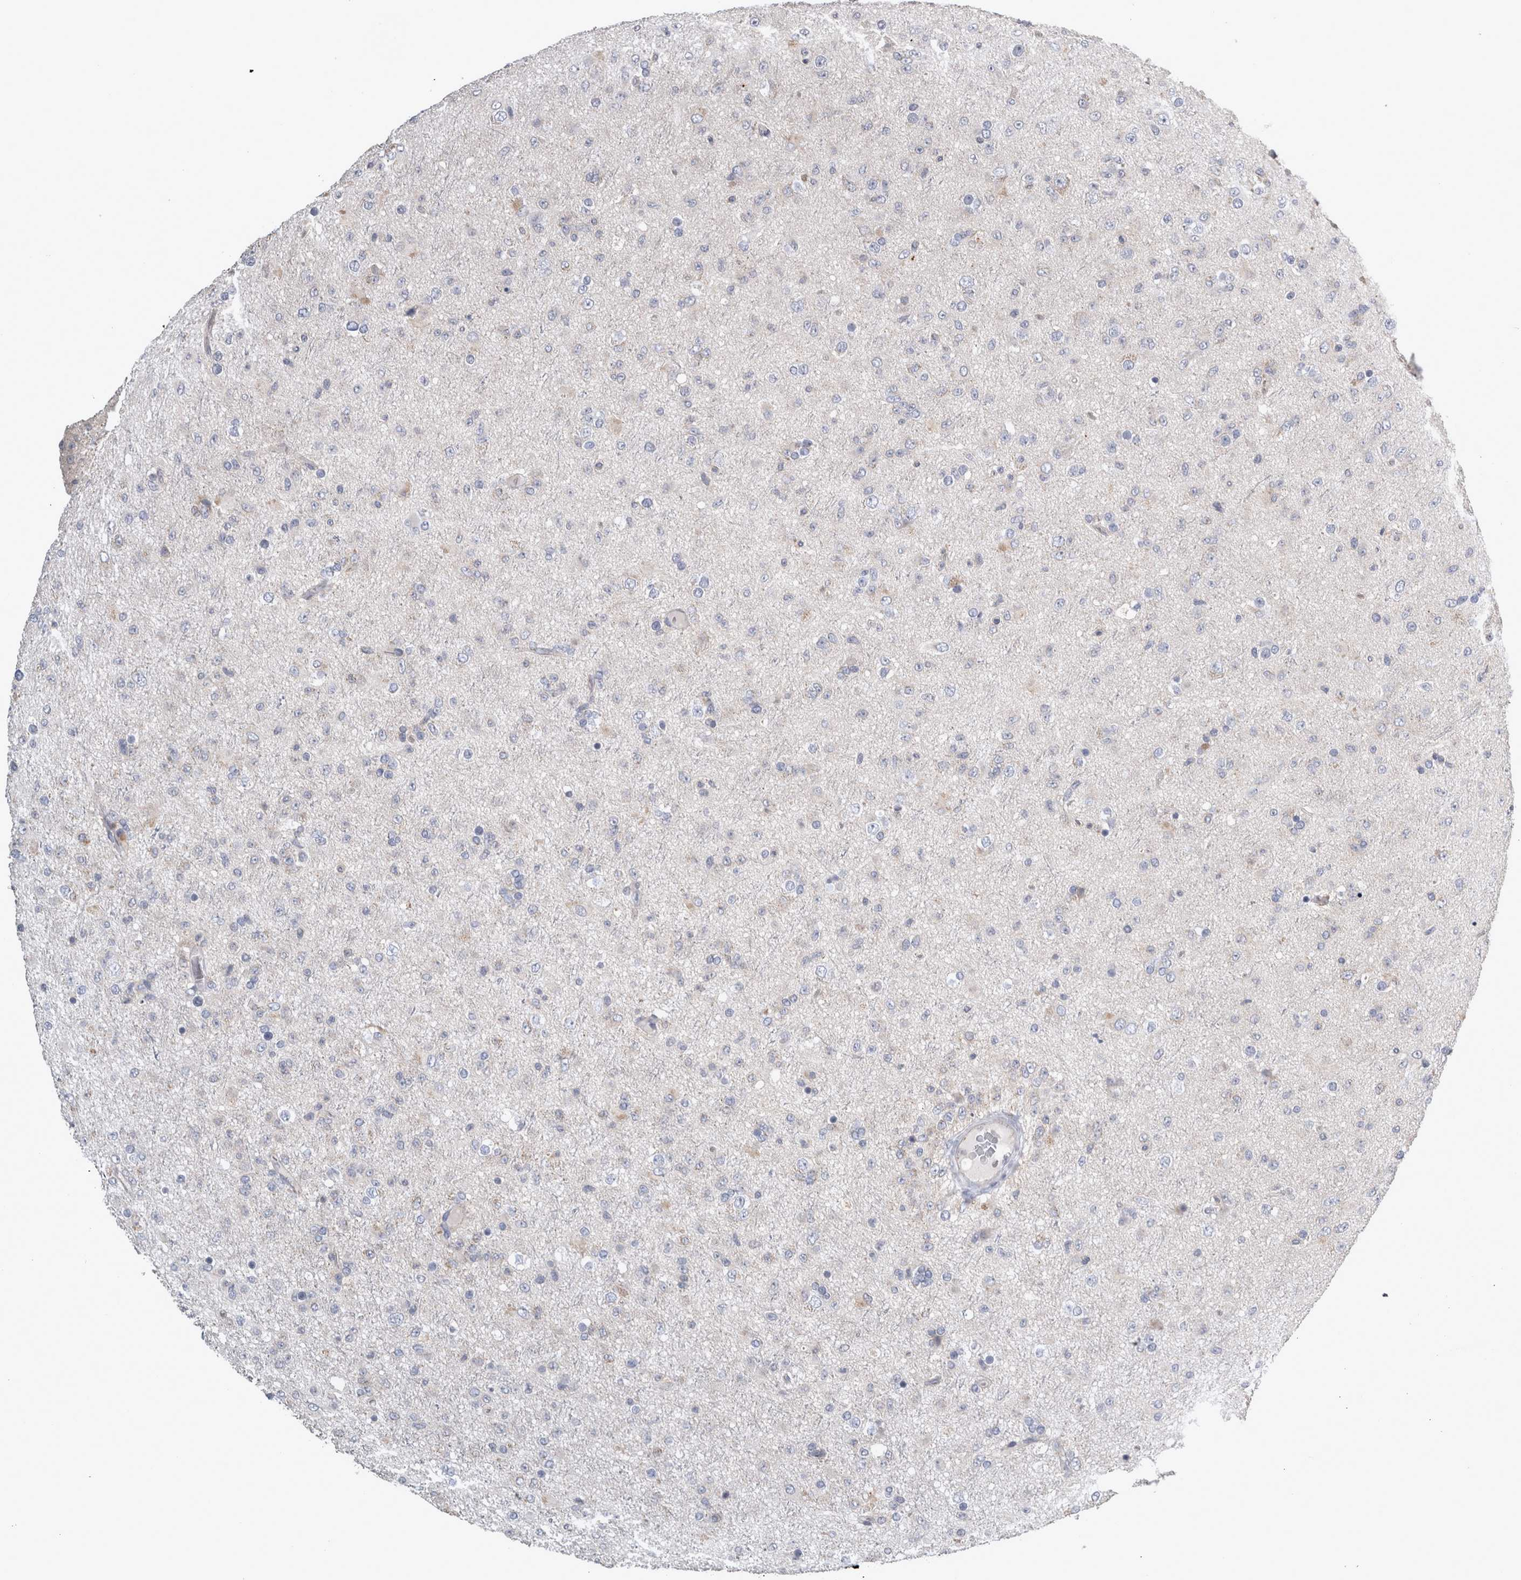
{"staining": {"intensity": "negative", "quantity": "none", "location": "none"}, "tissue": "glioma", "cell_type": "Tumor cells", "image_type": "cancer", "snomed": [{"axis": "morphology", "description": "Glioma, malignant, Low grade"}, {"axis": "topography", "description": "Brain"}], "caption": "Human malignant glioma (low-grade) stained for a protein using immunohistochemistry shows no expression in tumor cells.", "gene": "TCAP", "patient": {"sex": "male", "age": 65}}